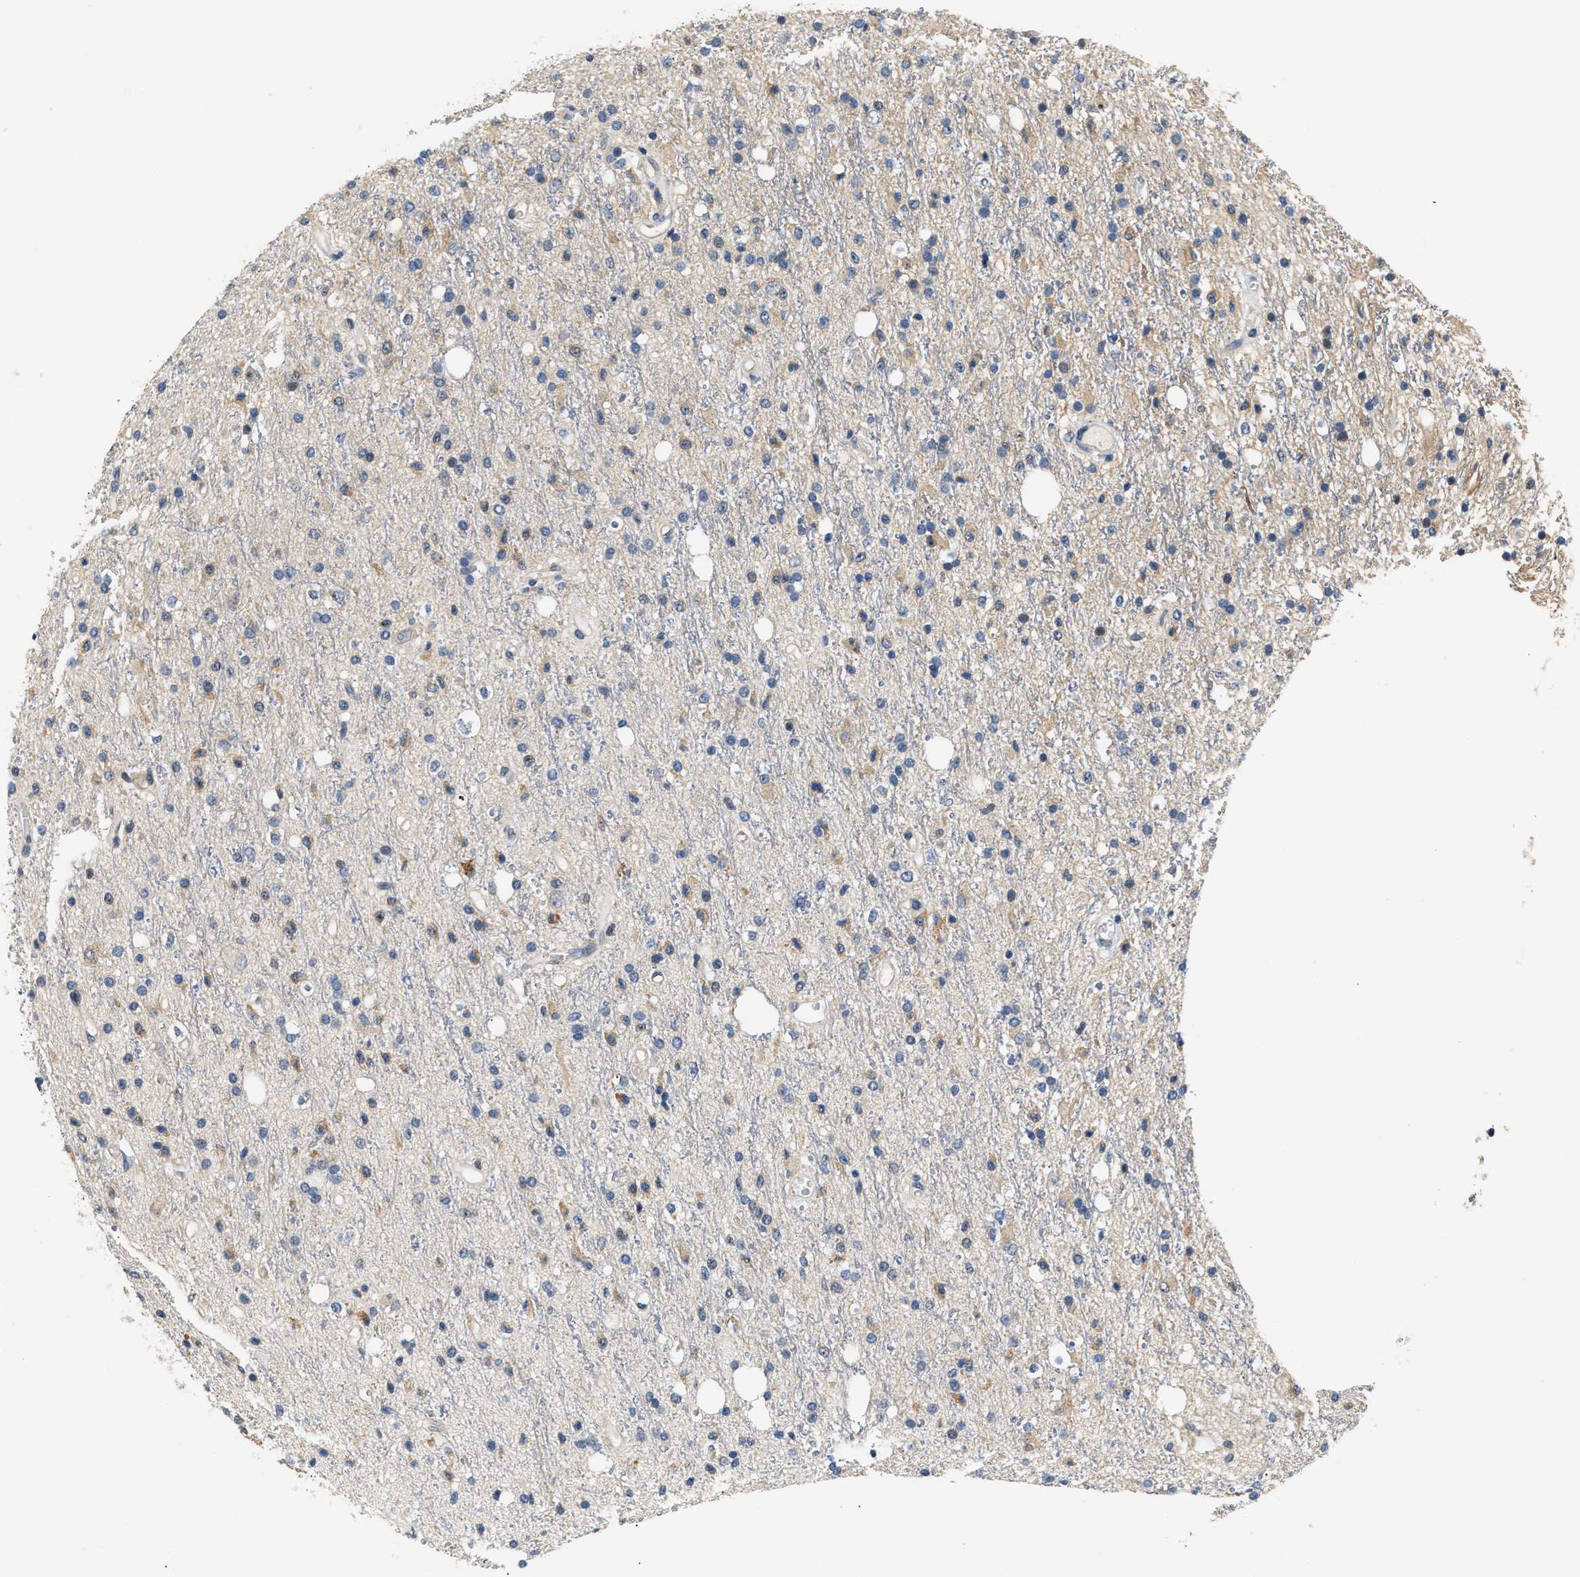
{"staining": {"intensity": "weak", "quantity": "<25%", "location": "cytoplasmic/membranous"}, "tissue": "glioma", "cell_type": "Tumor cells", "image_type": "cancer", "snomed": [{"axis": "morphology", "description": "Glioma, malignant, High grade"}, {"axis": "topography", "description": "Brain"}], "caption": "The image demonstrates no staining of tumor cells in glioma.", "gene": "TNIP2", "patient": {"sex": "male", "age": 47}}